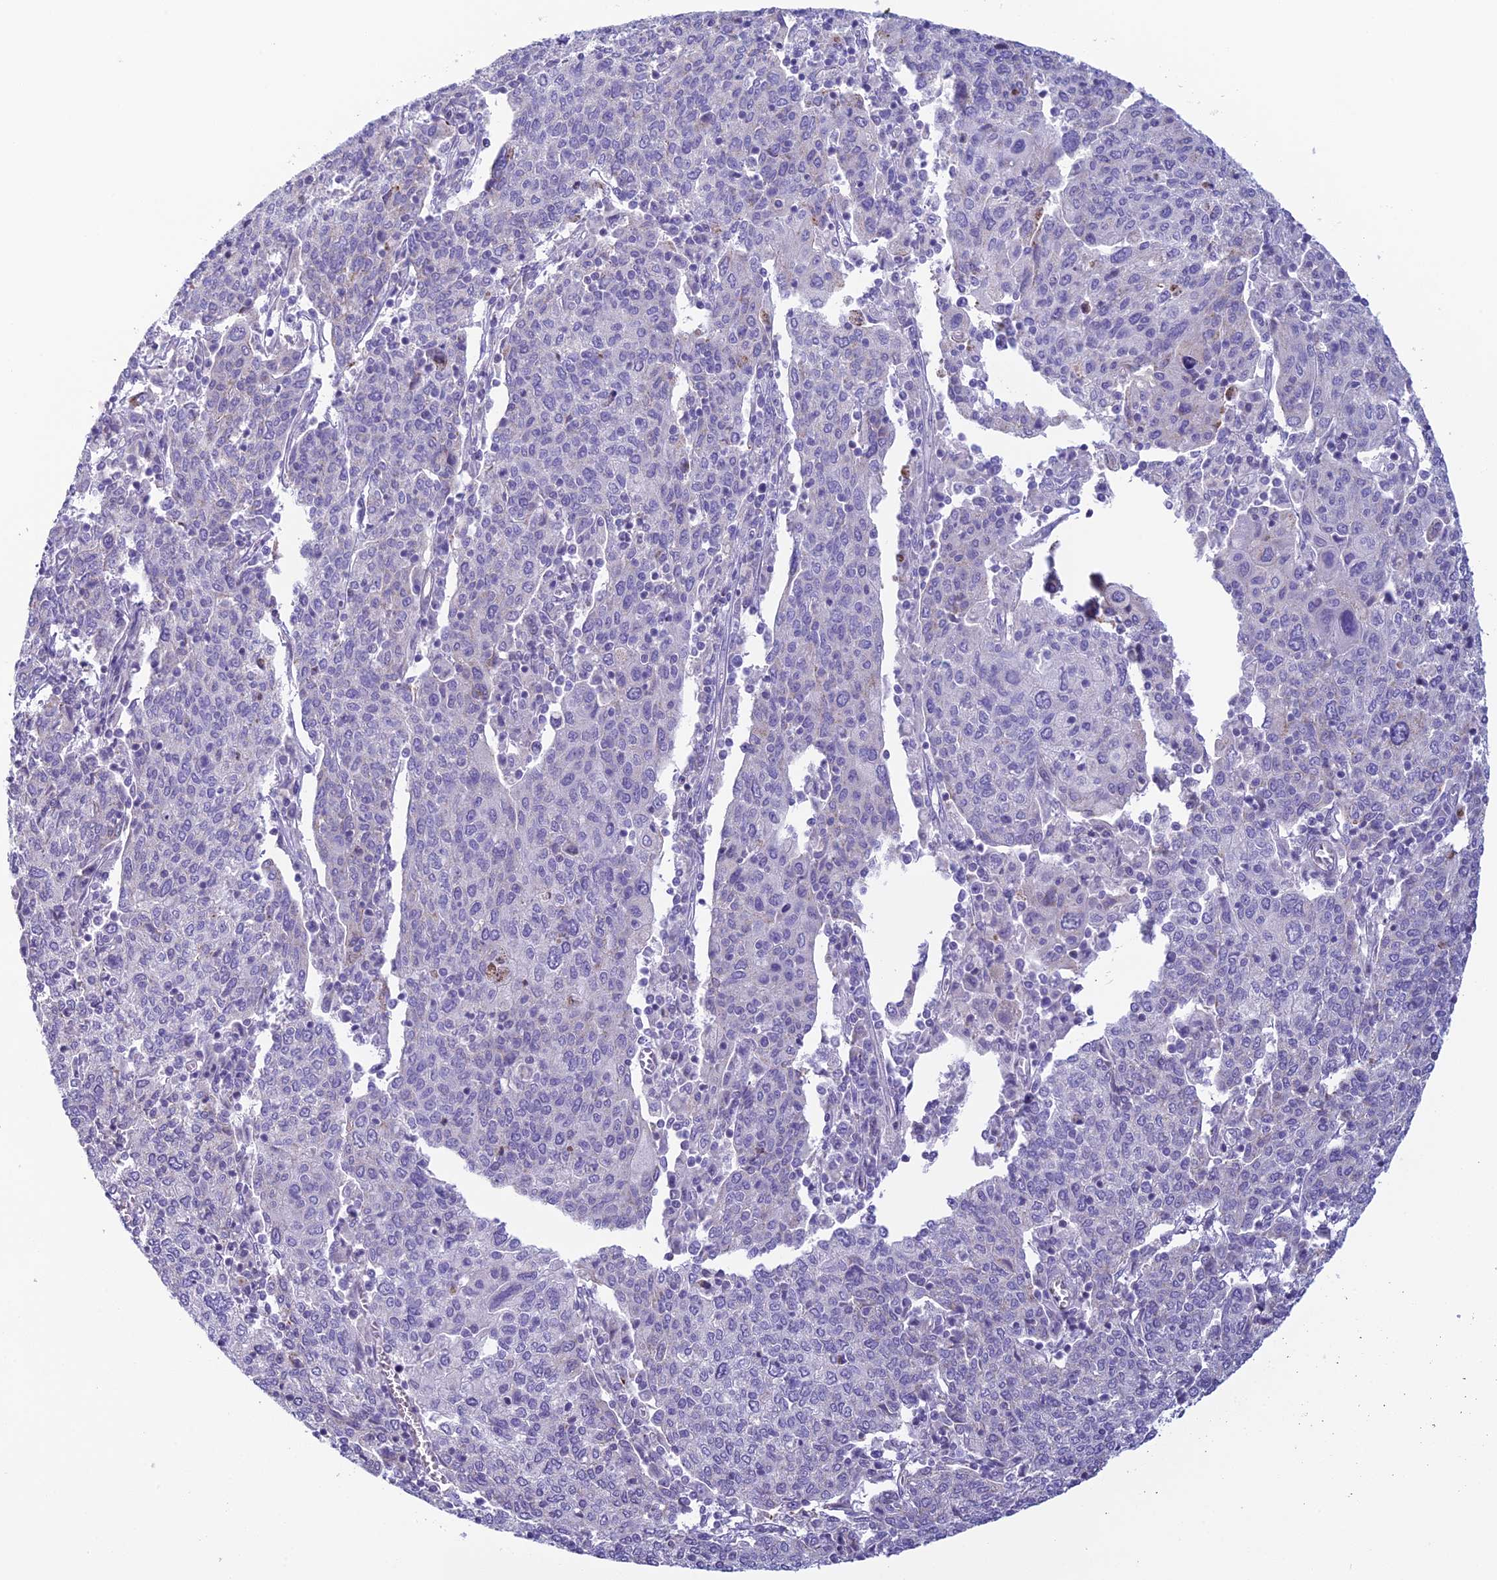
{"staining": {"intensity": "negative", "quantity": "none", "location": "none"}, "tissue": "cervical cancer", "cell_type": "Tumor cells", "image_type": "cancer", "snomed": [{"axis": "morphology", "description": "Squamous cell carcinoma, NOS"}, {"axis": "topography", "description": "Cervix"}], "caption": "IHC micrograph of neoplastic tissue: squamous cell carcinoma (cervical) stained with DAB (3,3'-diaminobenzidine) shows no significant protein expression in tumor cells. (Stains: DAB (3,3'-diaminobenzidine) immunohistochemistry with hematoxylin counter stain, Microscopy: brightfield microscopy at high magnification).", "gene": "POMGNT1", "patient": {"sex": "female", "age": 67}}